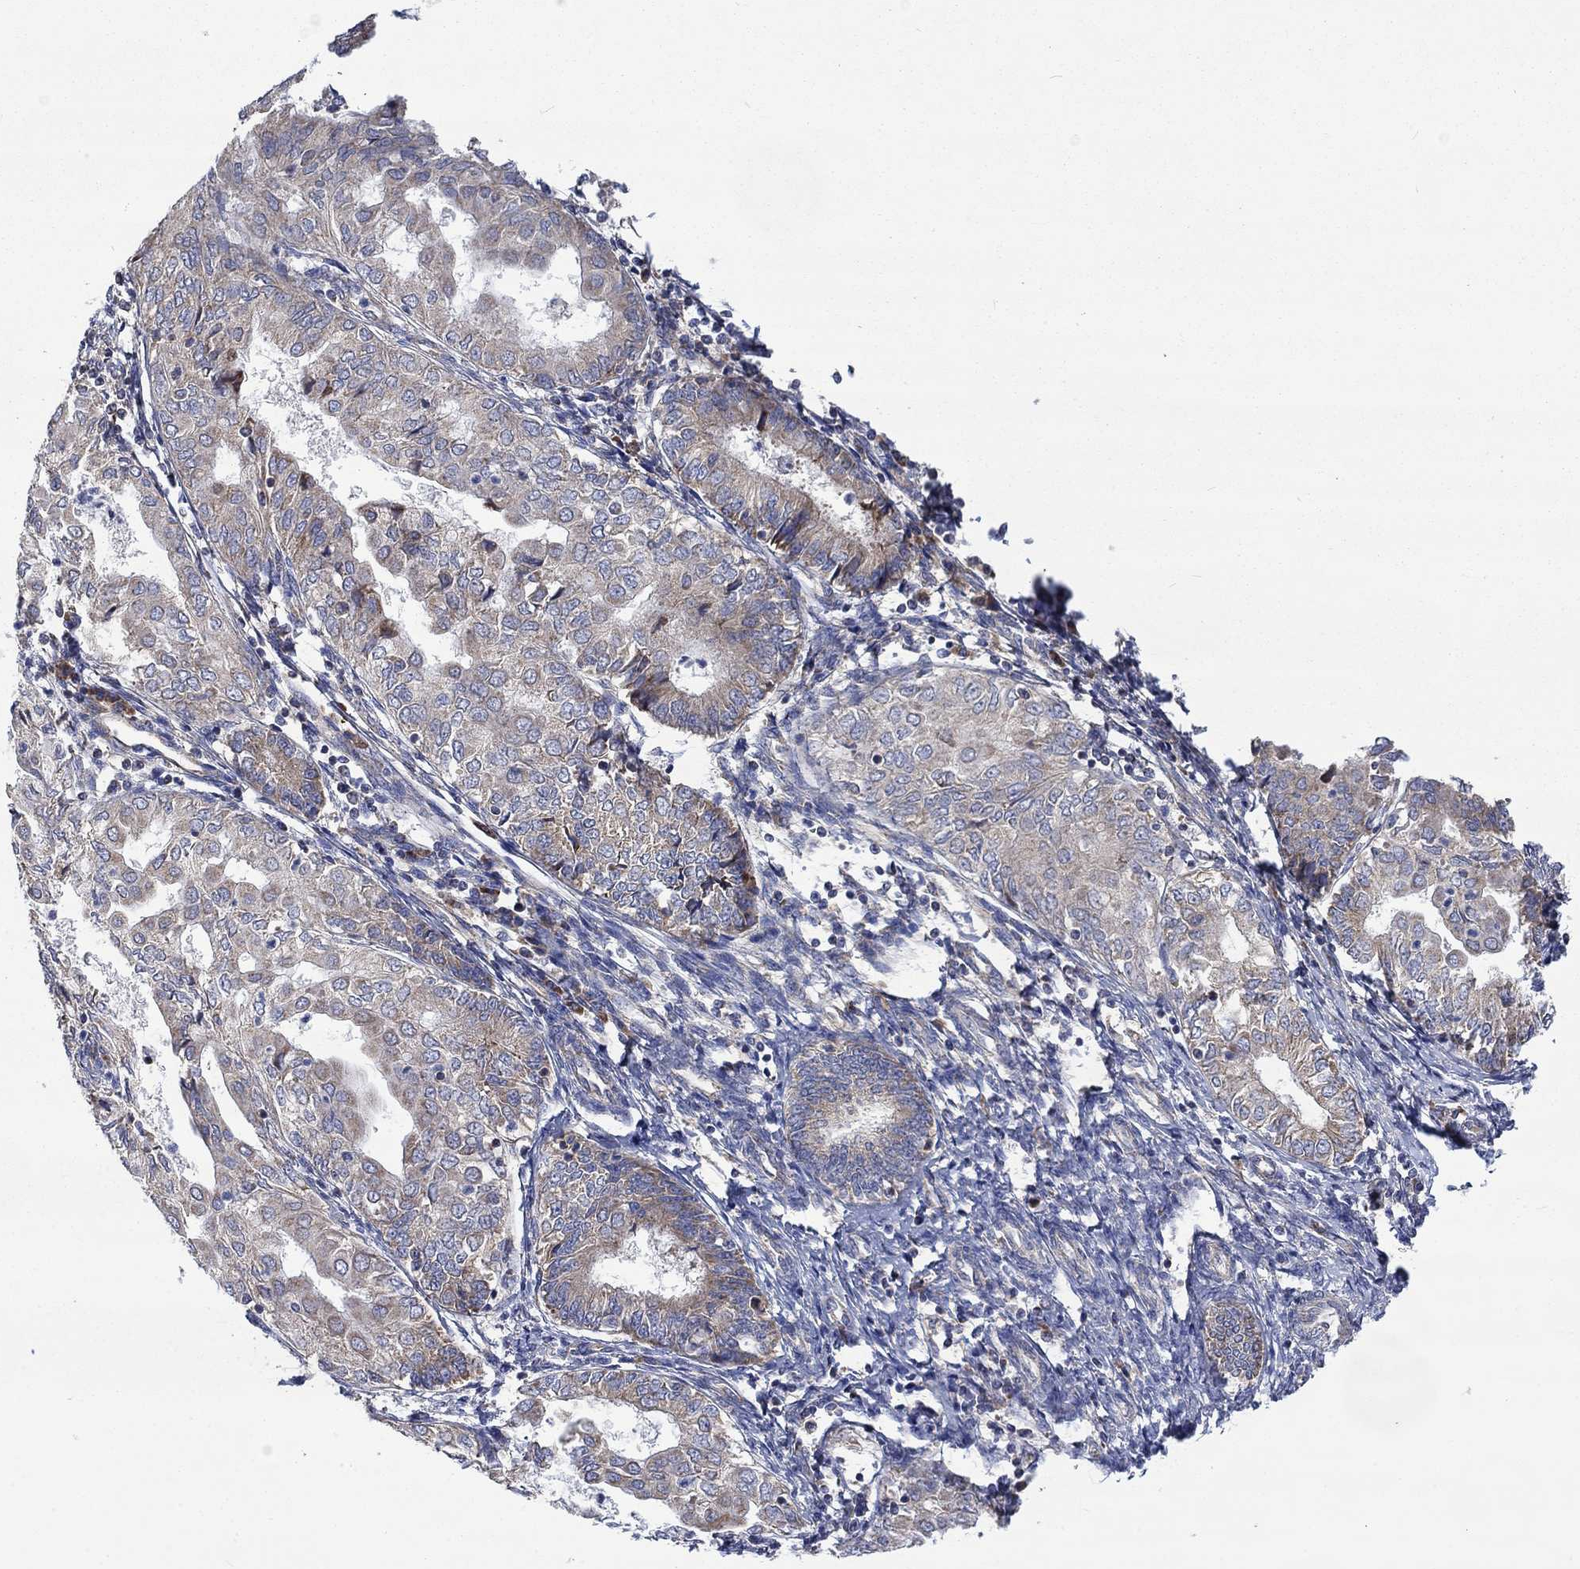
{"staining": {"intensity": "moderate", "quantity": "<25%", "location": "cytoplasmic/membranous"}, "tissue": "endometrial cancer", "cell_type": "Tumor cells", "image_type": "cancer", "snomed": [{"axis": "morphology", "description": "Adenocarcinoma, NOS"}, {"axis": "topography", "description": "Endometrium"}], "caption": "Endometrial cancer (adenocarcinoma) was stained to show a protein in brown. There is low levels of moderate cytoplasmic/membranous staining in approximately <25% of tumor cells.", "gene": "RPLP0", "patient": {"sex": "female", "age": 68}}